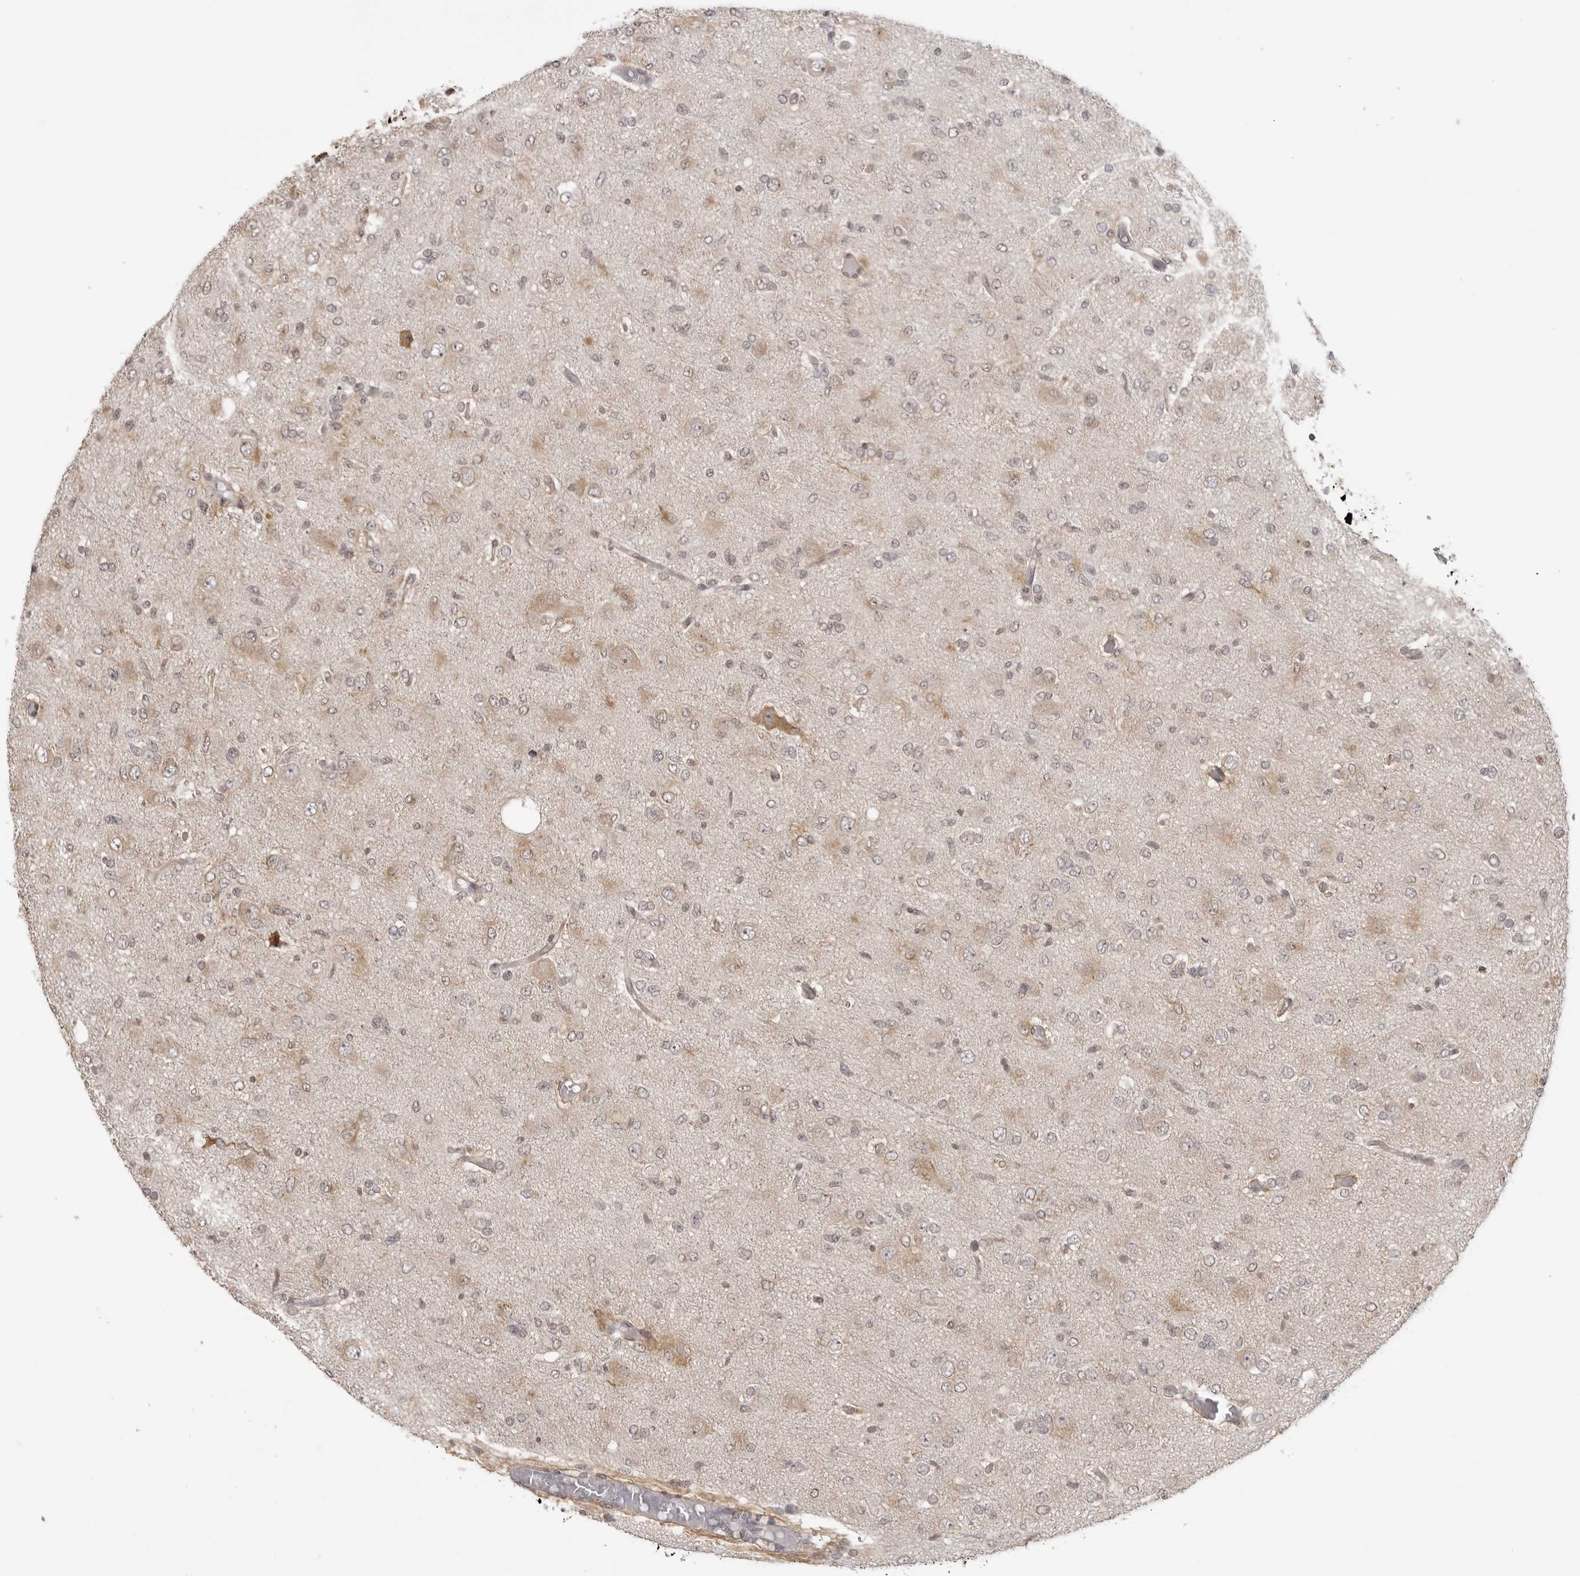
{"staining": {"intensity": "weak", "quantity": "<25%", "location": "cytoplasmic/membranous"}, "tissue": "glioma", "cell_type": "Tumor cells", "image_type": "cancer", "snomed": [{"axis": "morphology", "description": "Glioma, malignant, High grade"}, {"axis": "topography", "description": "Brain"}], "caption": "Immunohistochemistry image of neoplastic tissue: human malignant glioma (high-grade) stained with DAB (3,3'-diaminobenzidine) demonstrates no significant protein expression in tumor cells.", "gene": "ZC3H11A", "patient": {"sex": "female", "age": 59}}